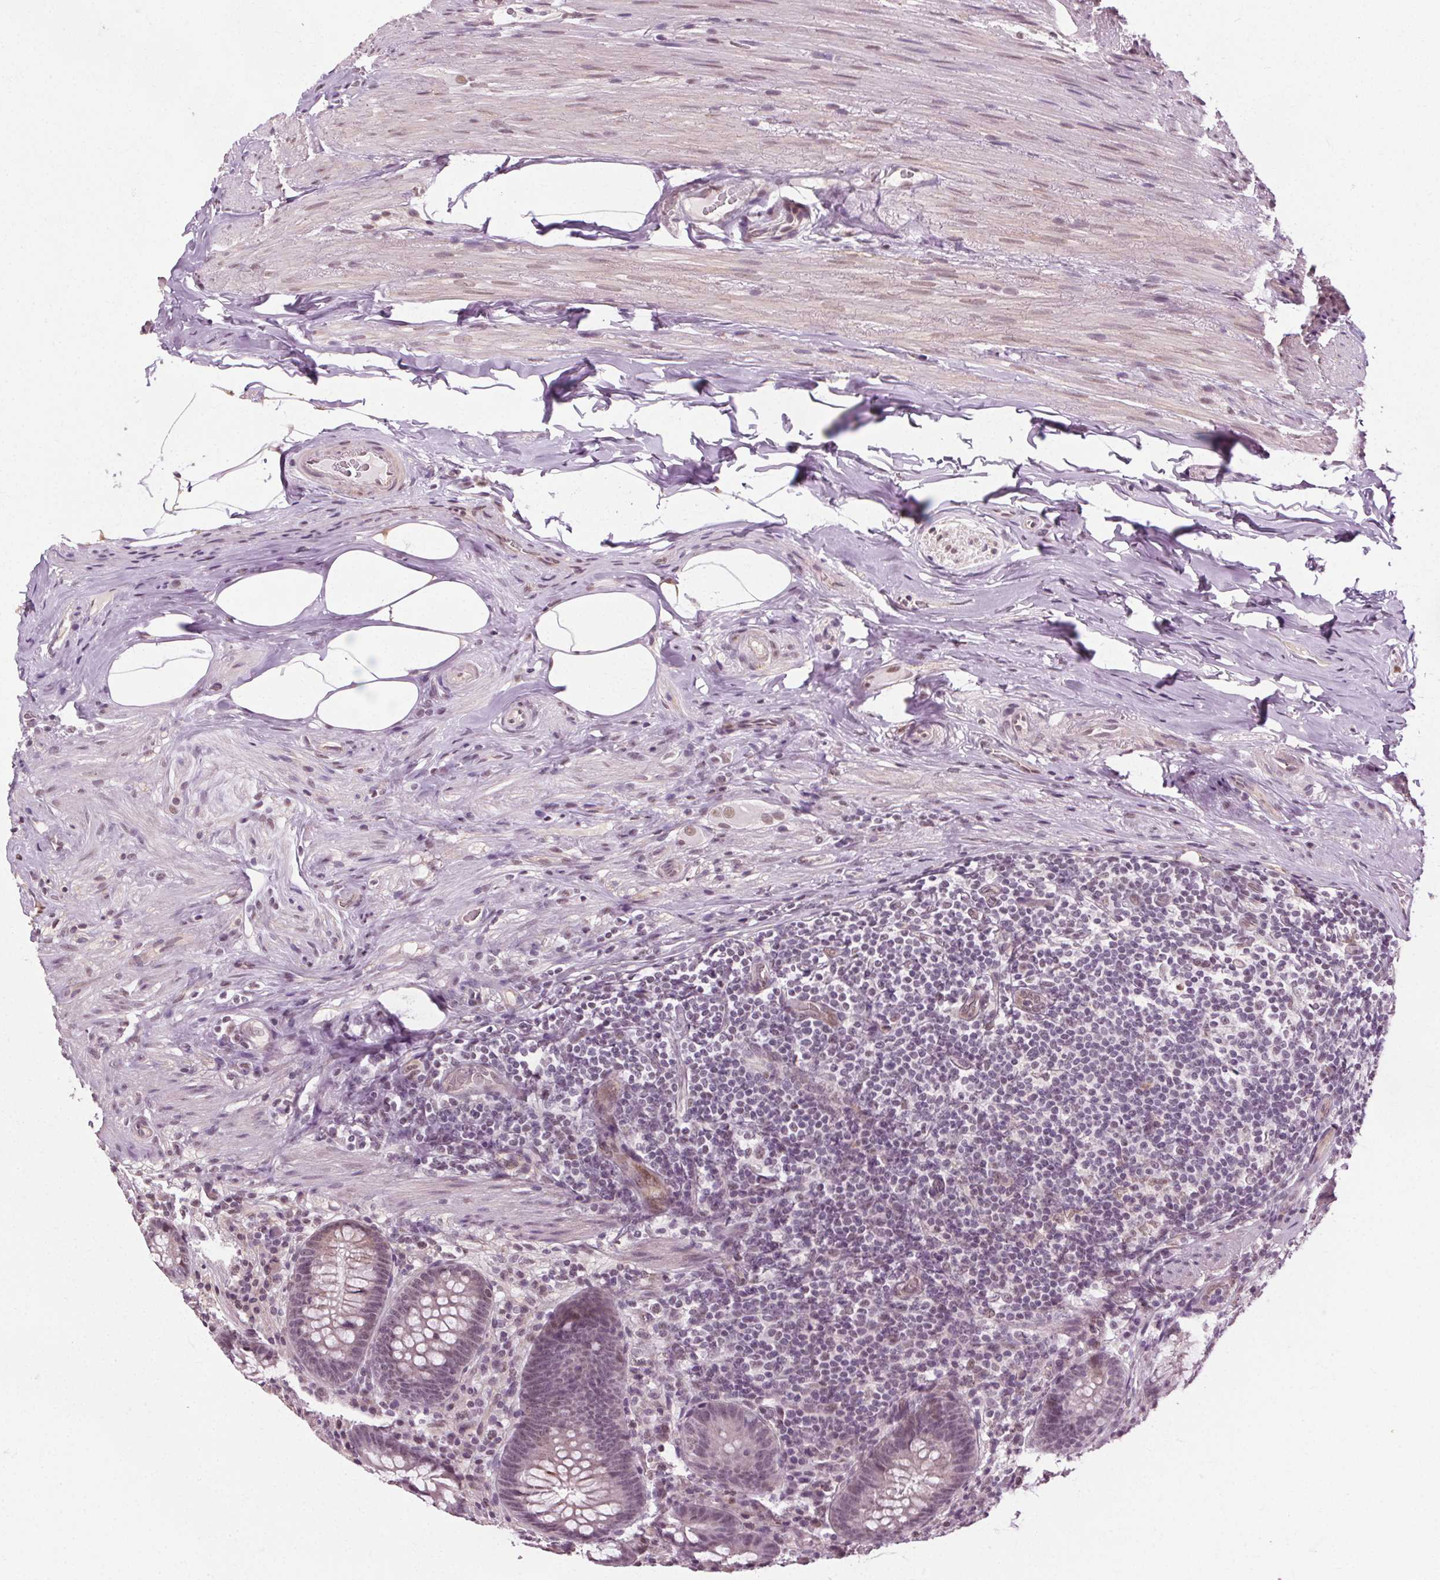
{"staining": {"intensity": "negative", "quantity": "none", "location": "none"}, "tissue": "appendix", "cell_type": "Glandular cells", "image_type": "normal", "snomed": [{"axis": "morphology", "description": "Normal tissue, NOS"}, {"axis": "topography", "description": "Appendix"}], "caption": "Glandular cells show no significant protein staining in benign appendix.", "gene": "CEBPA", "patient": {"sex": "male", "age": 71}}